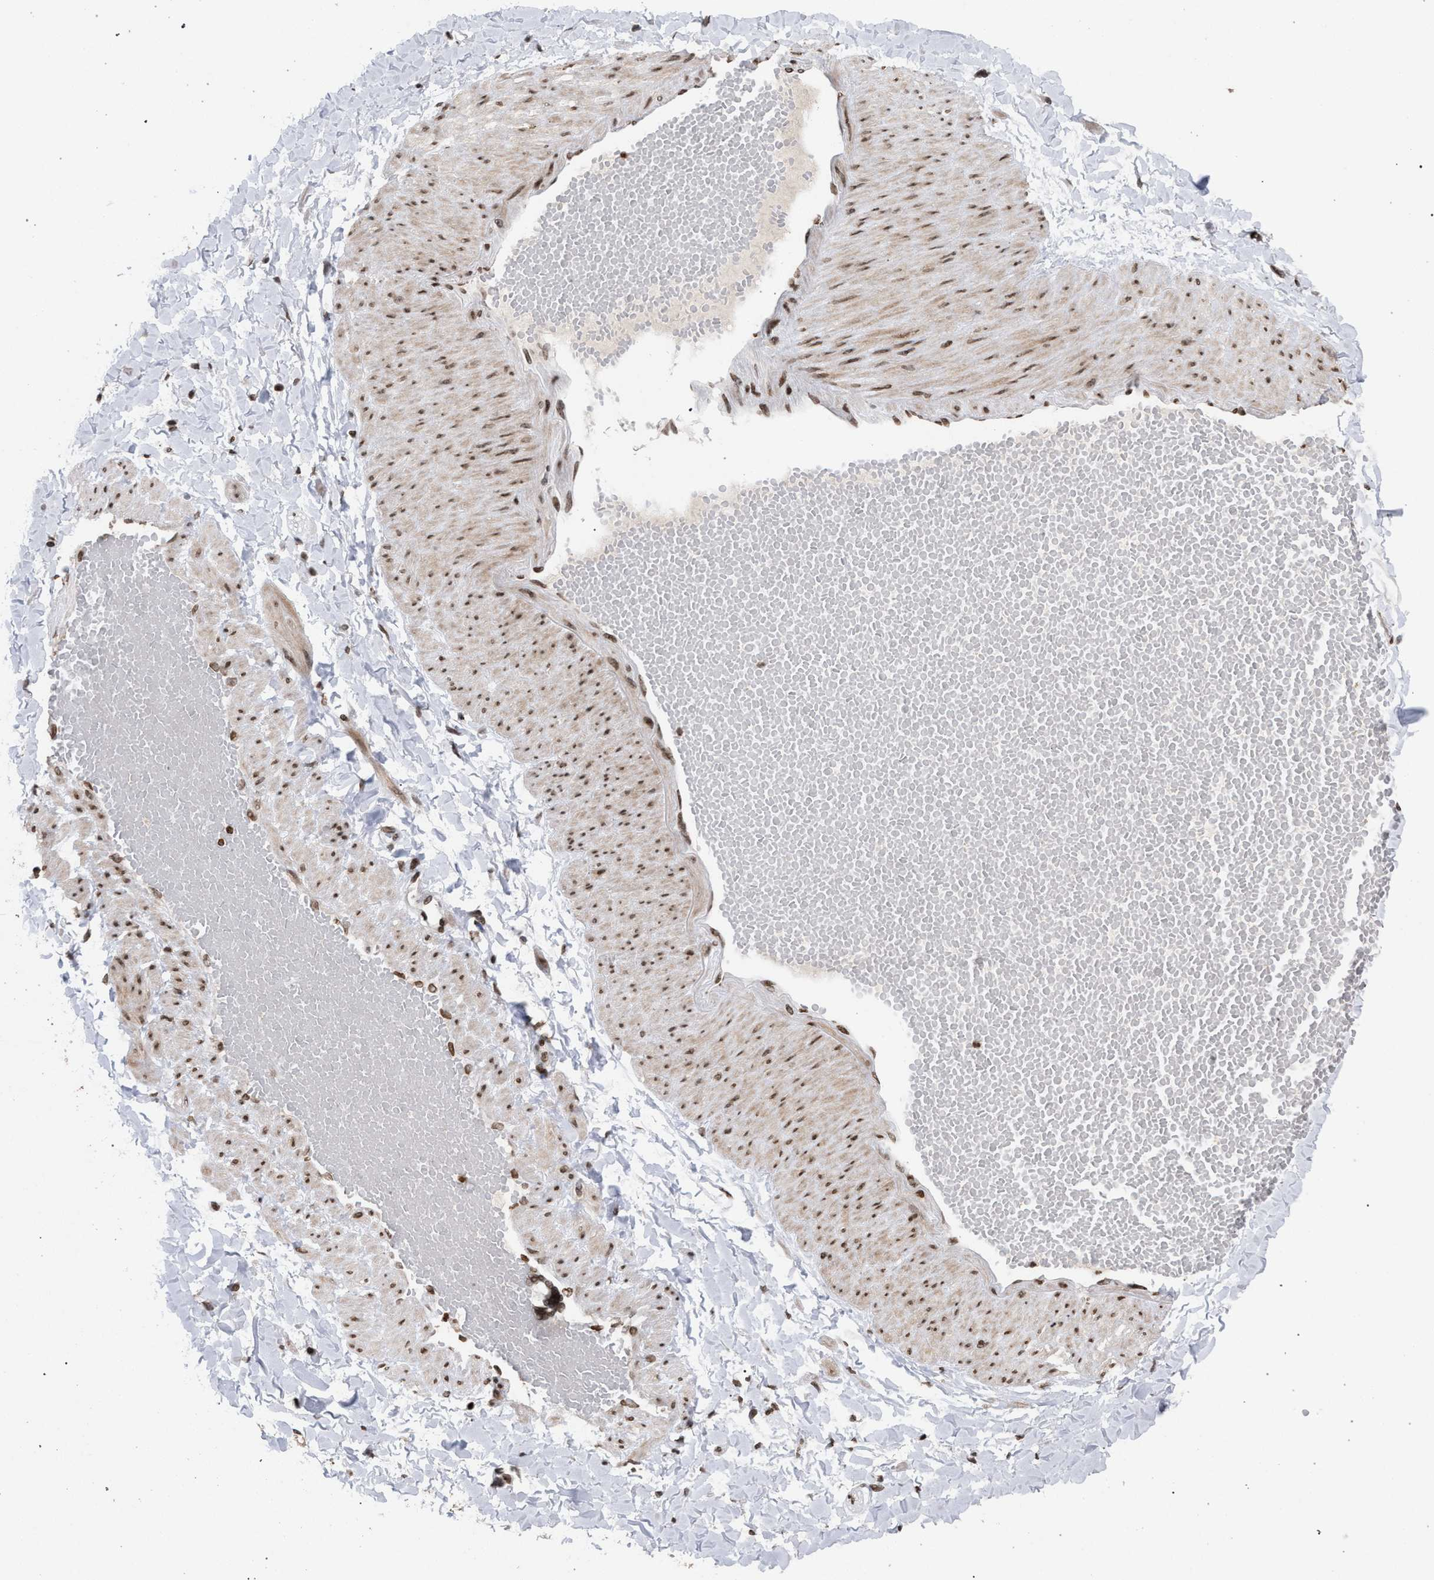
{"staining": {"intensity": "moderate", "quantity": ">75%", "location": "nuclear"}, "tissue": "adipose tissue", "cell_type": "Adipocytes", "image_type": "normal", "snomed": [{"axis": "morphology", "description": "Normal tissue, NOS"}, {"axis": "topography", "description": "Adipose tissue"}, {"axis": "topography", "description": "Vascular tissue"}, {"axis": "topography", "description": "Peripheral nerve tissue"}], "caption": "The image exhibits a brown stain indicating the presence of a protein in the nuclear of adipocytes in adipose tissue.", "gene": "FOXD3", "patient": {"sex": "male", "age": 25}}